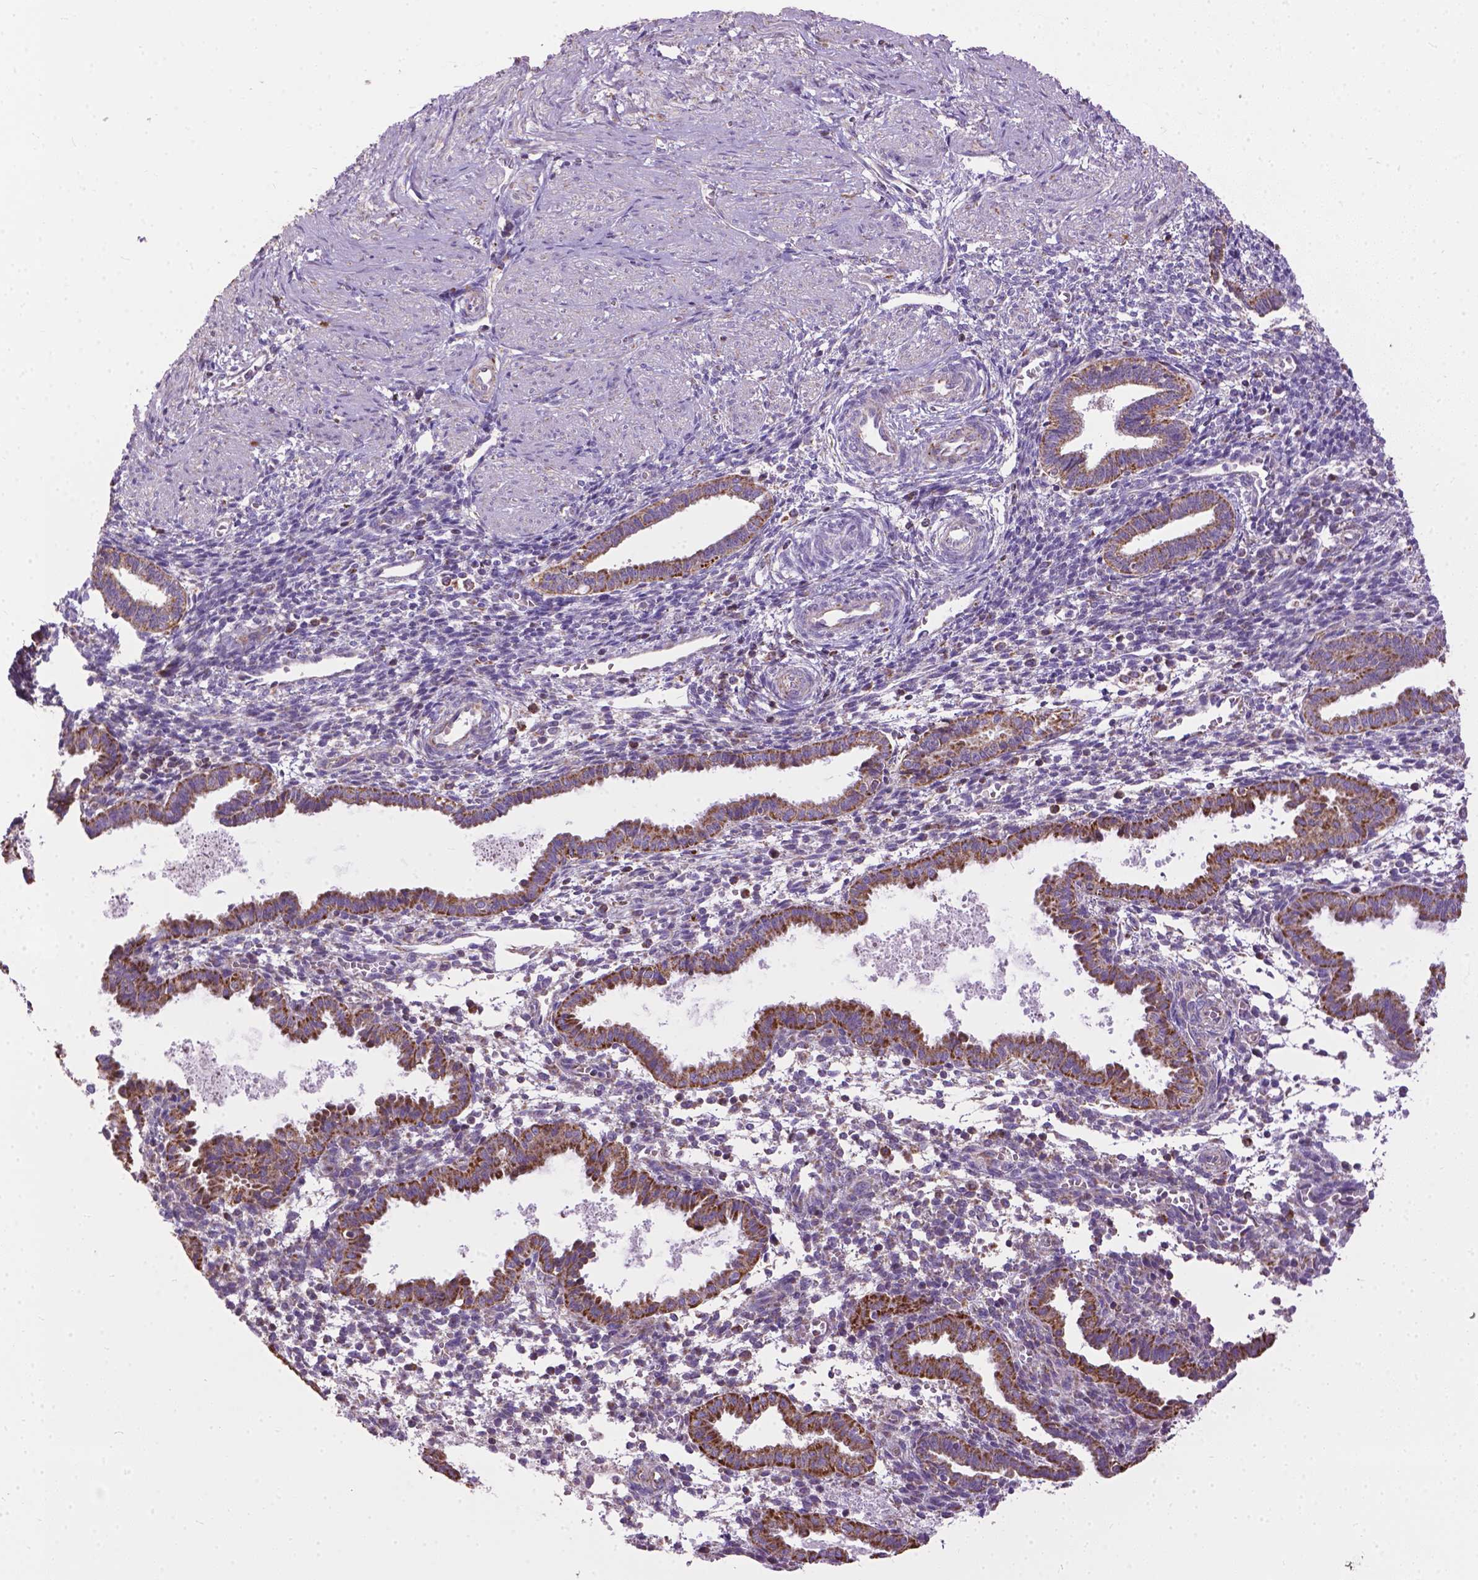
{"staining": {"intensity": "negative", "quantity": "none", "location": "none"}, "tissue": "endometrium", "cell_type": "Cells in endometrial stroma", "image_type": "normal", "snomed": [{"axis": "morphology", "description": "Normal tissue, NOS"}, {"axis": "topography", "description": "Endometrium"}], "caption": "Cells in endometrial stroma show no significant protein staining in benign endometrium.", "gene": "VDAC1", "patient": {"sex": "female", "age": 37}}